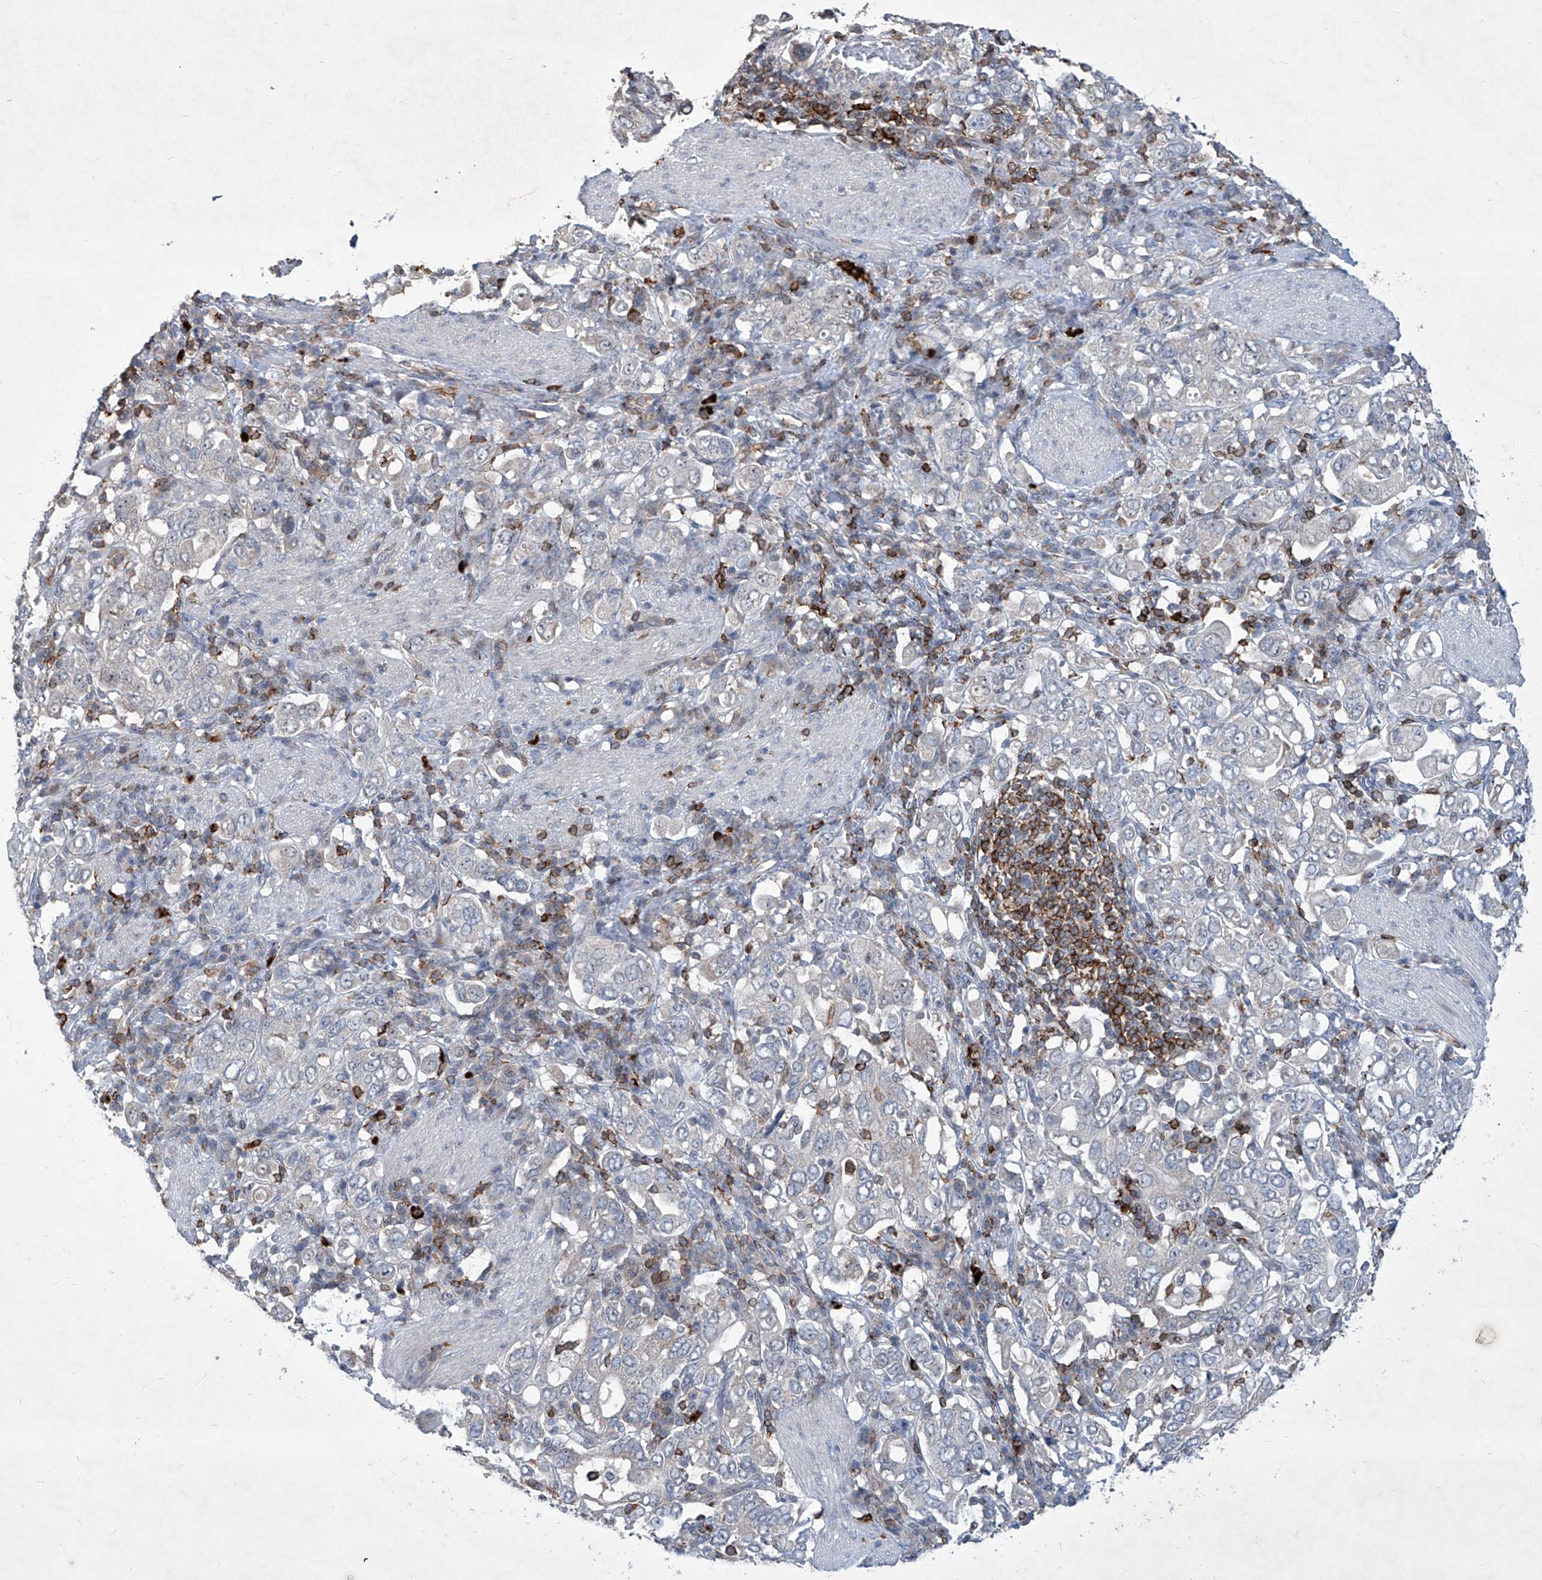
{"staining": {"intensity": "negative", "quantity": "none", "location": "none"}, "tissue": "stomach cancer", "cell_type": "Tumor cells", "image_type": "cancer", "snomed": [{"axis": "morphology", "description": "Adenocarcinoma, NOS"}, {"axis": "topography", "description": "Stomach, upper"}], "caption": "Human stomach cancer stained for a protein using immunohistochemistry (IHC) shows no positivity in tumor cells.", "gene": "ZBTB48", "patient": {"sex": "male", "age": 62}}